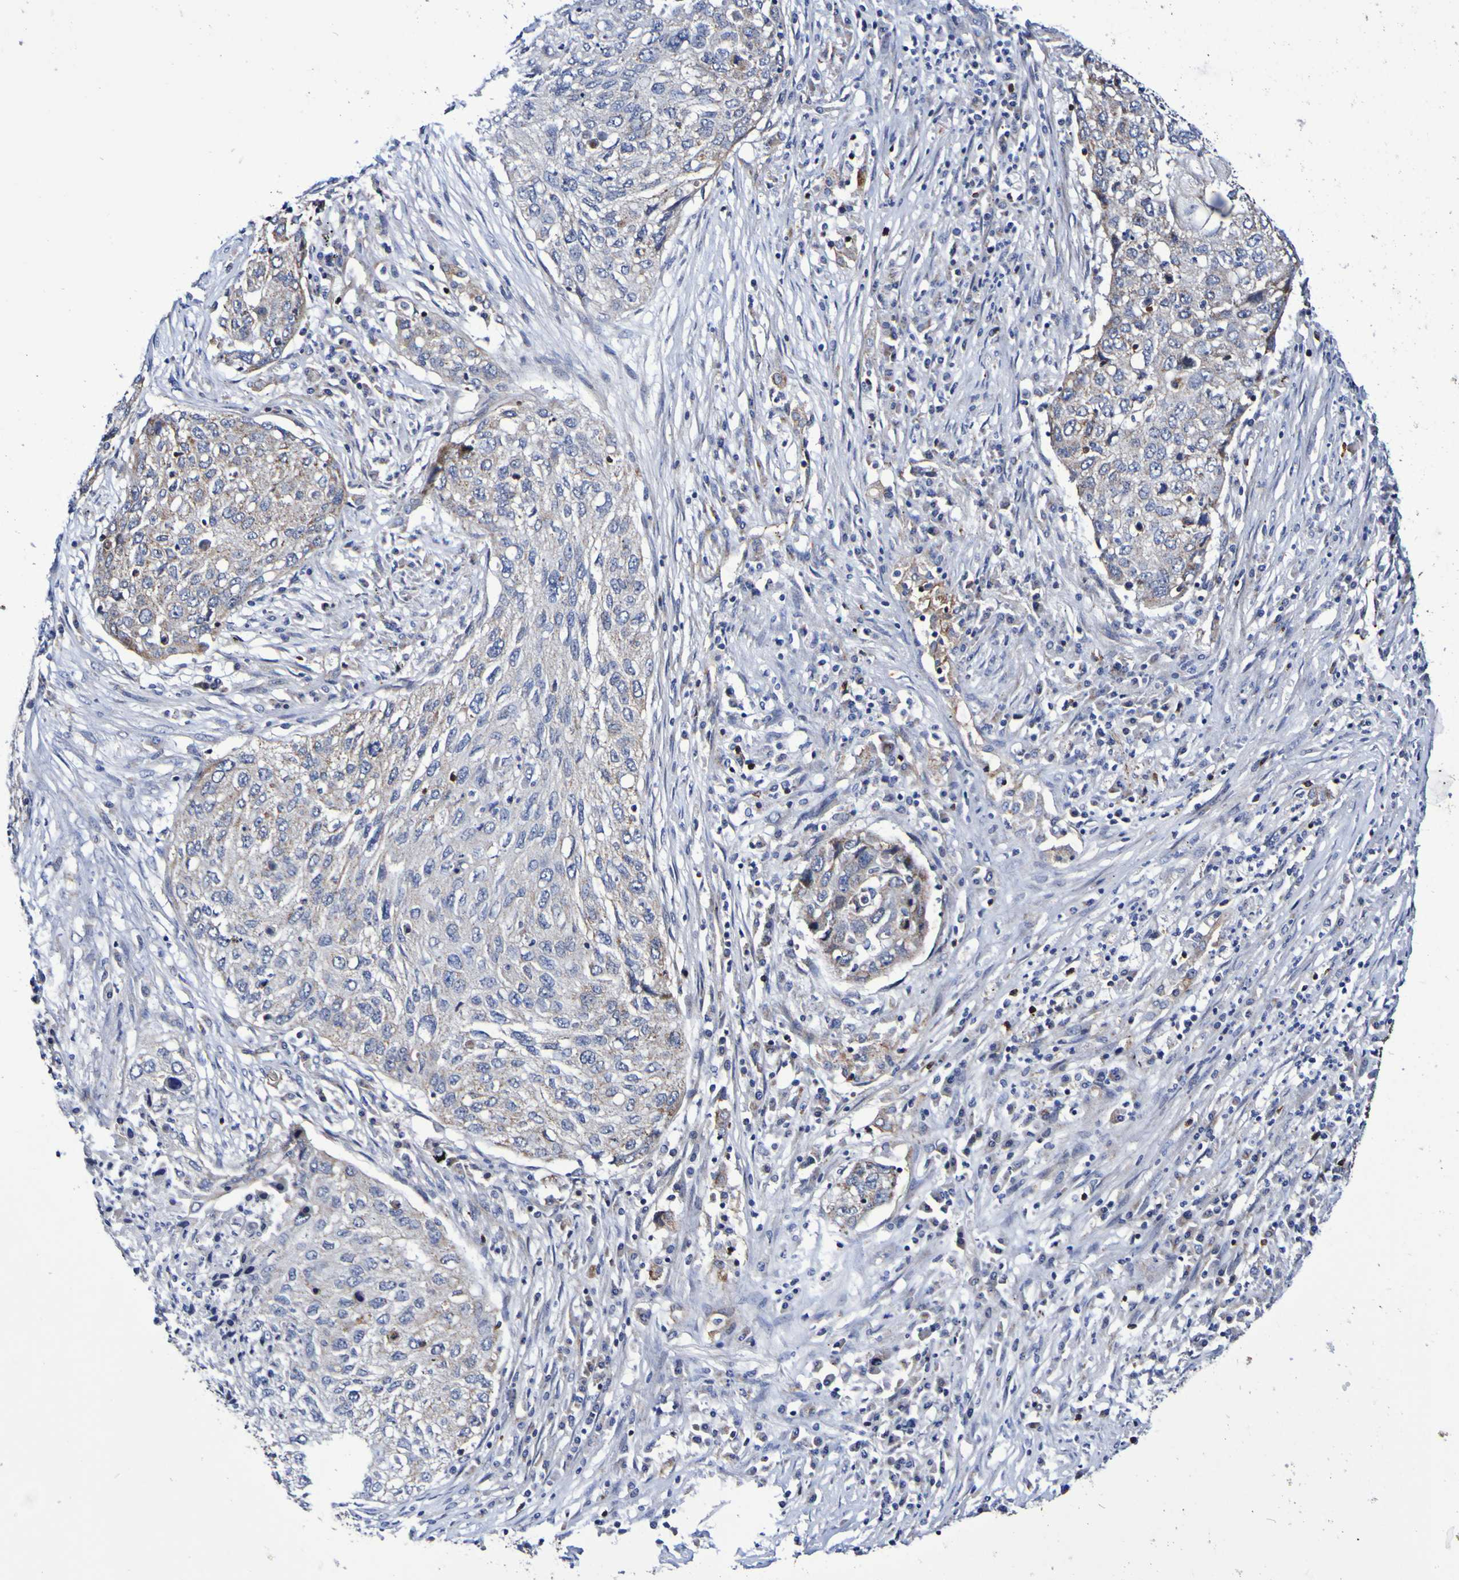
{"staining": {"intensity": "weak", "quantity": ">75%", "location": "cytoplasmic/membranous"}, "tissue": "lung cancer", "cell_type": "Tumor cells", "image_type": "cancer", "snomed": [{"axis": "morphology", "description": "Squamous cell carcinoma, NOS"}, {"axis": "topography", "description": "Lung"}], "caption": "Tumor cells demonstrate weak cytoplasmic/membranous expression in approximately >75% of cells in lung squamous cell carcinoma.", "gene": "GJB1", "patient": {"sex": "female", "age": 63}}